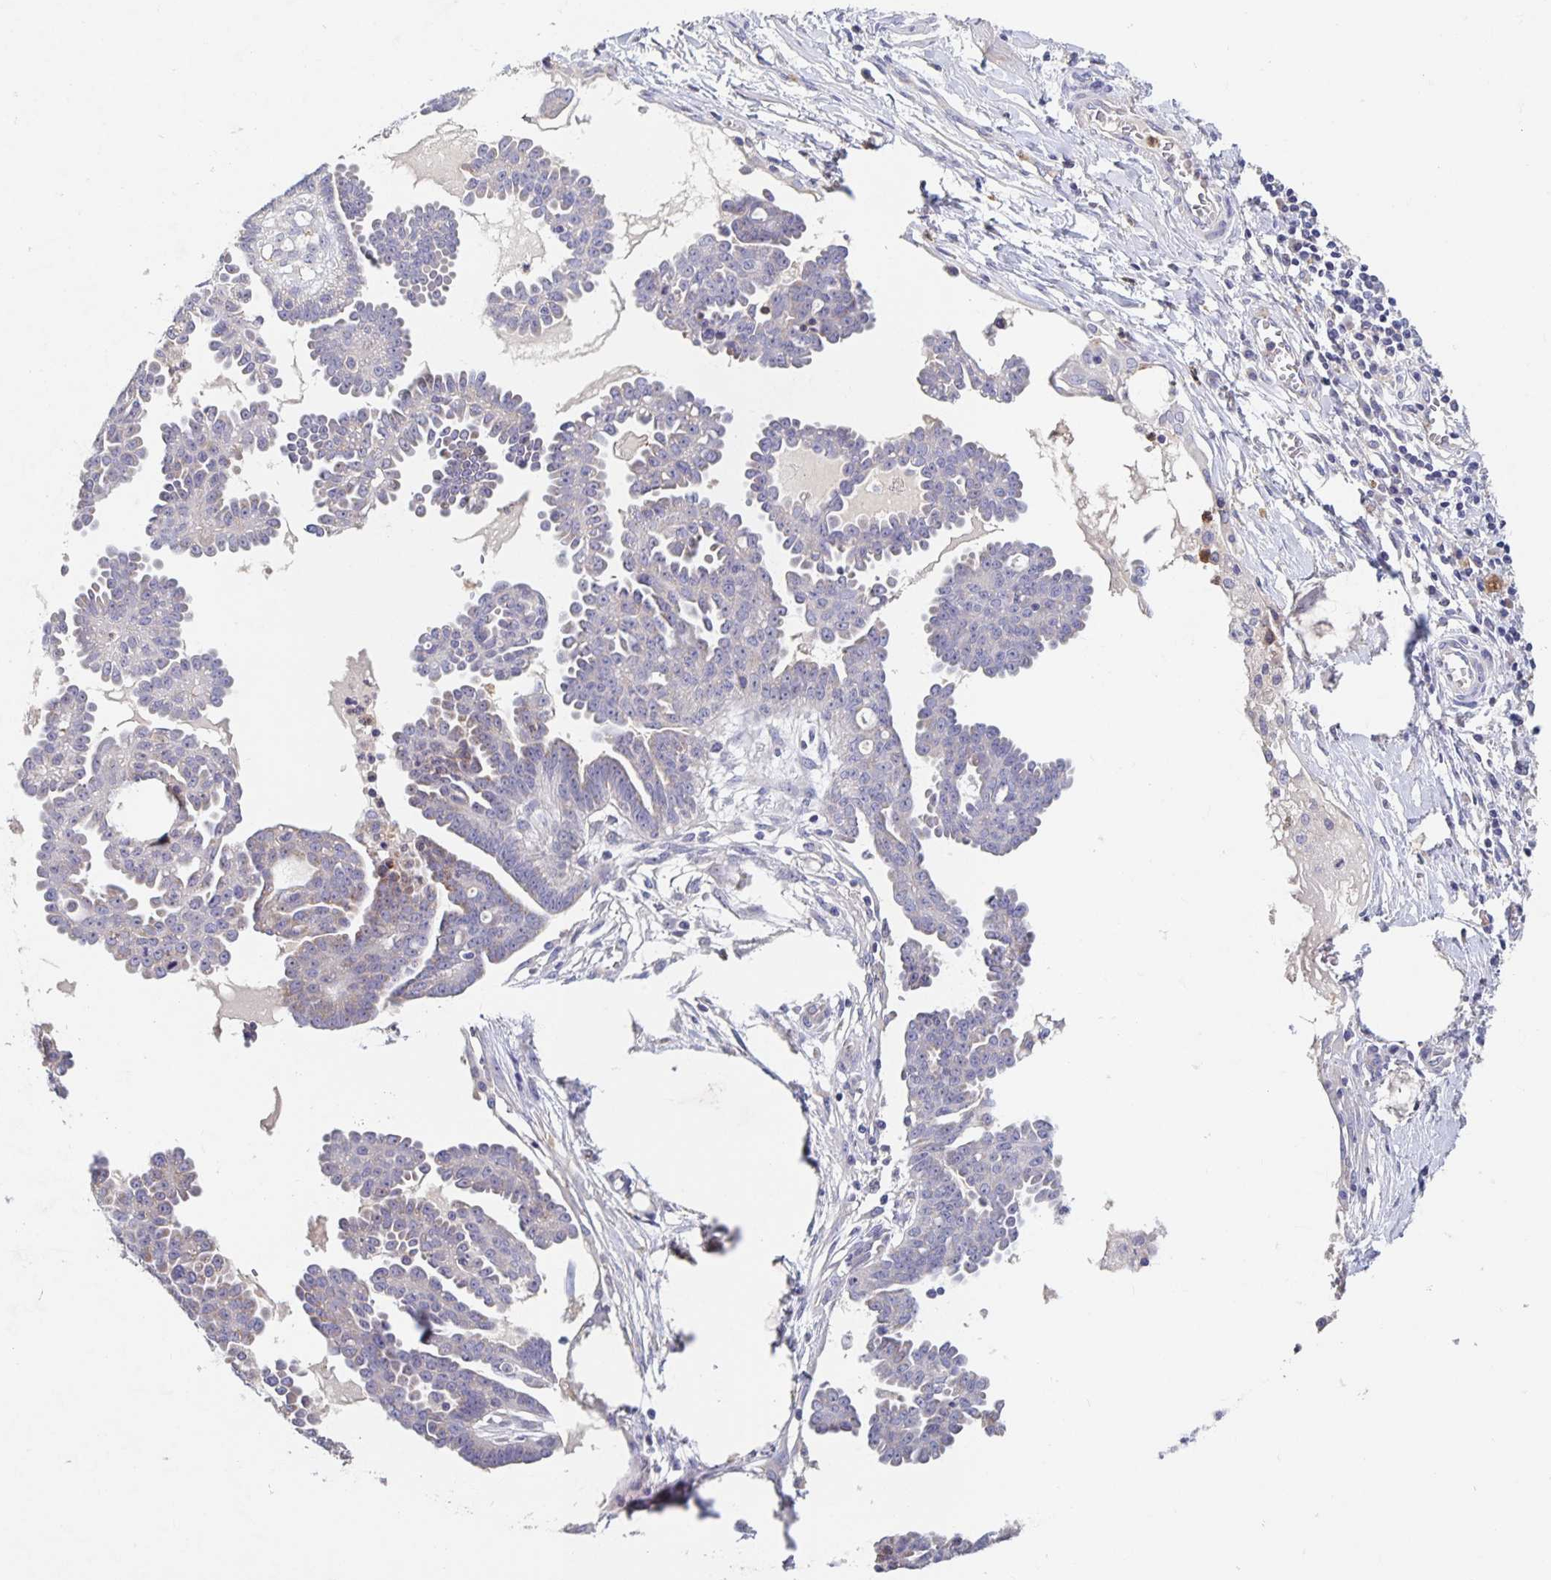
{"staining": {"intensity": "negative", "quantity": "none", "location": "none"}, "tissue": "ovarian cancer", "cell_type": "Tumor cells", "image_type": "cancer", "snomed": [{"axis": "morphology", "description": "Cystadenocarcinoma, serous, NOS"}, {"axis": "topography", "description": "Ovary"}], "caption": "Tumor cells show no significant protein staining in ovarian cancer.", "gene": "CDC42BPG", "patient": {"sex": "female", "age": 71}}